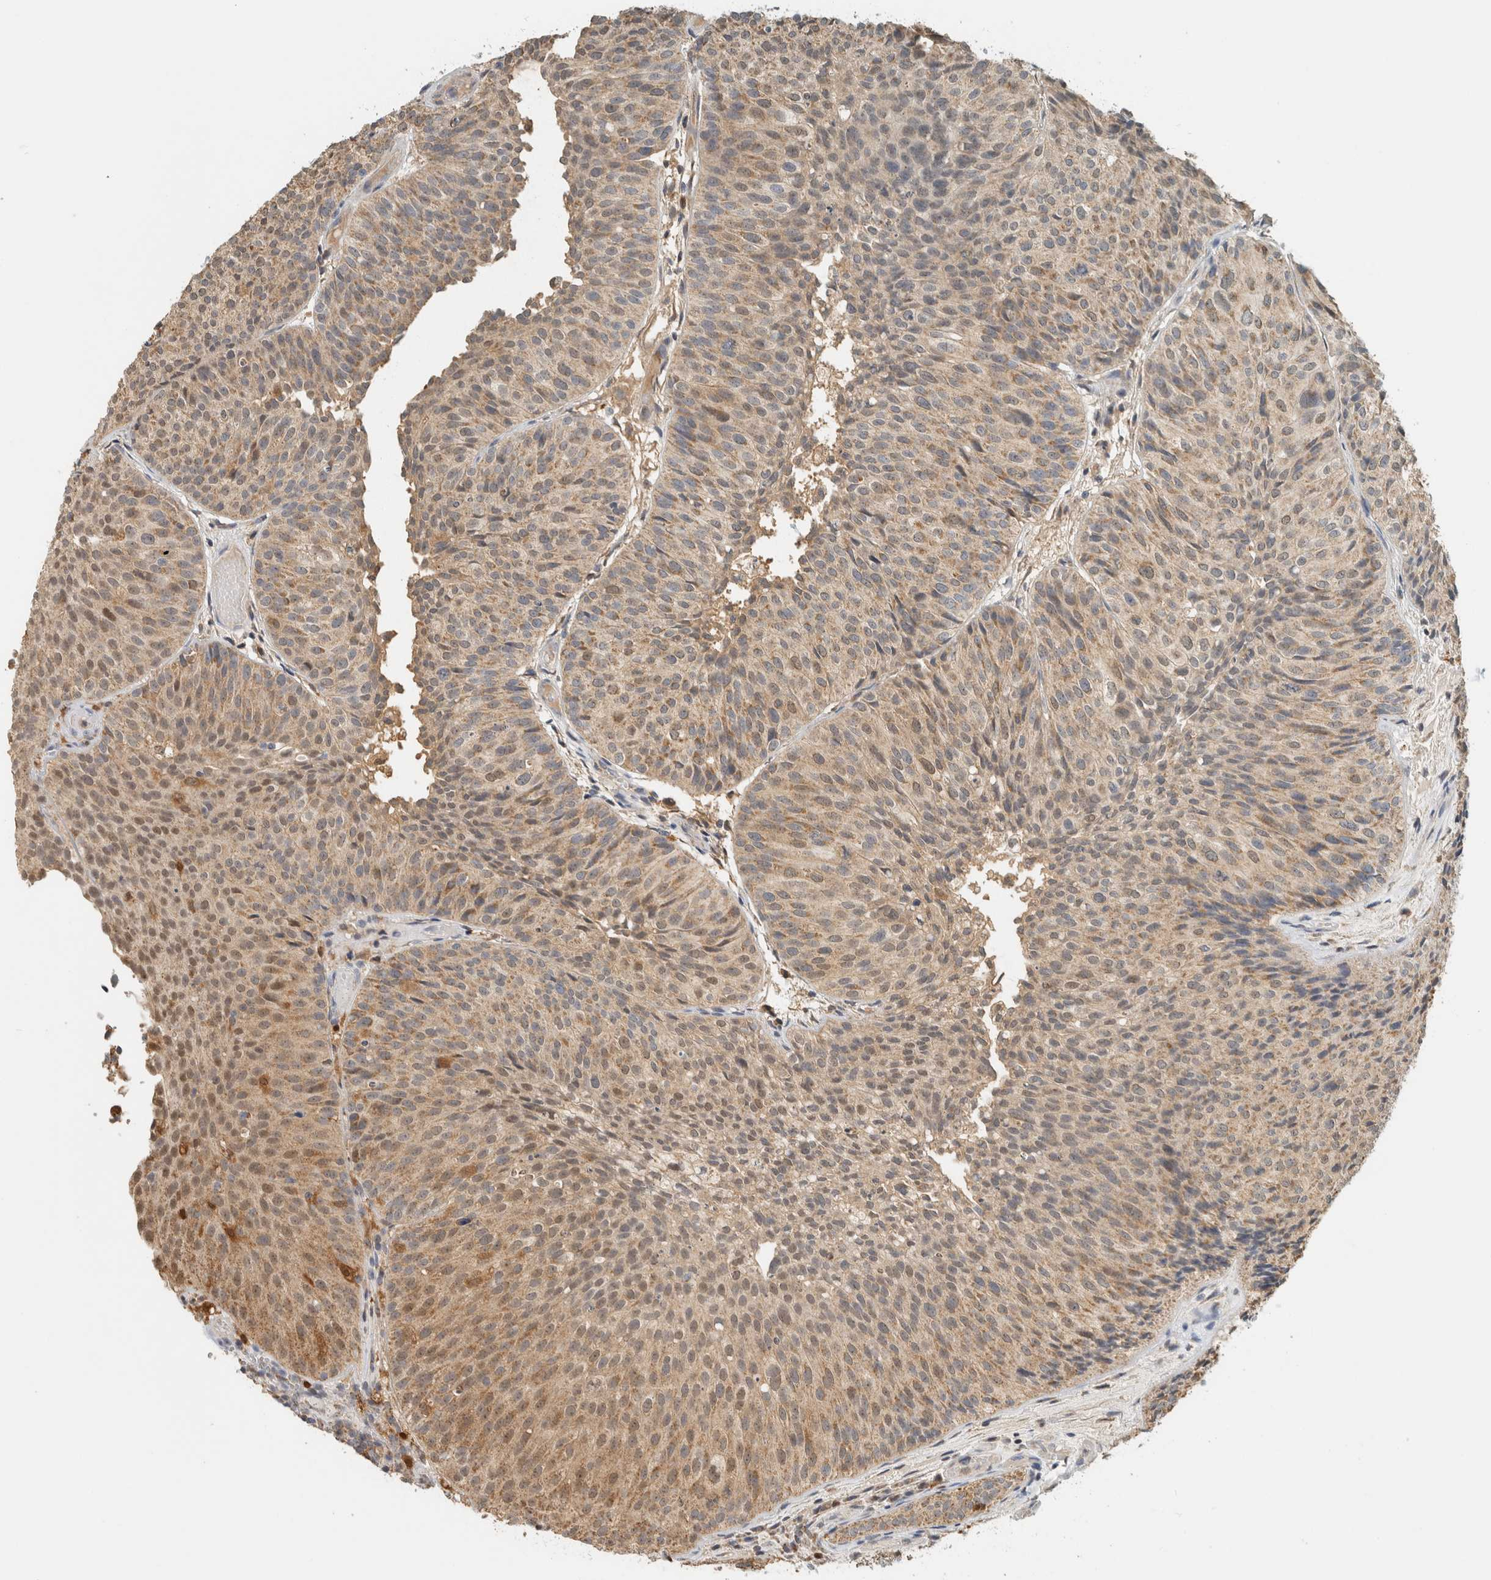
{"staining": {"intensity": "weak", "quantity": ">75%", "location": "cytoplasmic/membranous,nuclear"}, "tissue": "urothelial cancer", "cell_type": "Tumor cells", "image_type": "cancer", "snomed": [{"axis": "morphology", "description": "Urothelial carcinoma, Low grade"}, {"axis": "topography", "description": "Urinary bladder"}], "caption": "Immunohistochemistry histopathology image of human low-grade urothelial carcinoma stained for a protein (brown), which displays low levels of weak cytoplasmic/membranous and nuclear expression in approximately >75% of tumor cells.", "gene": "CAPG", "patient": {"sex": "male", "age": 86}}